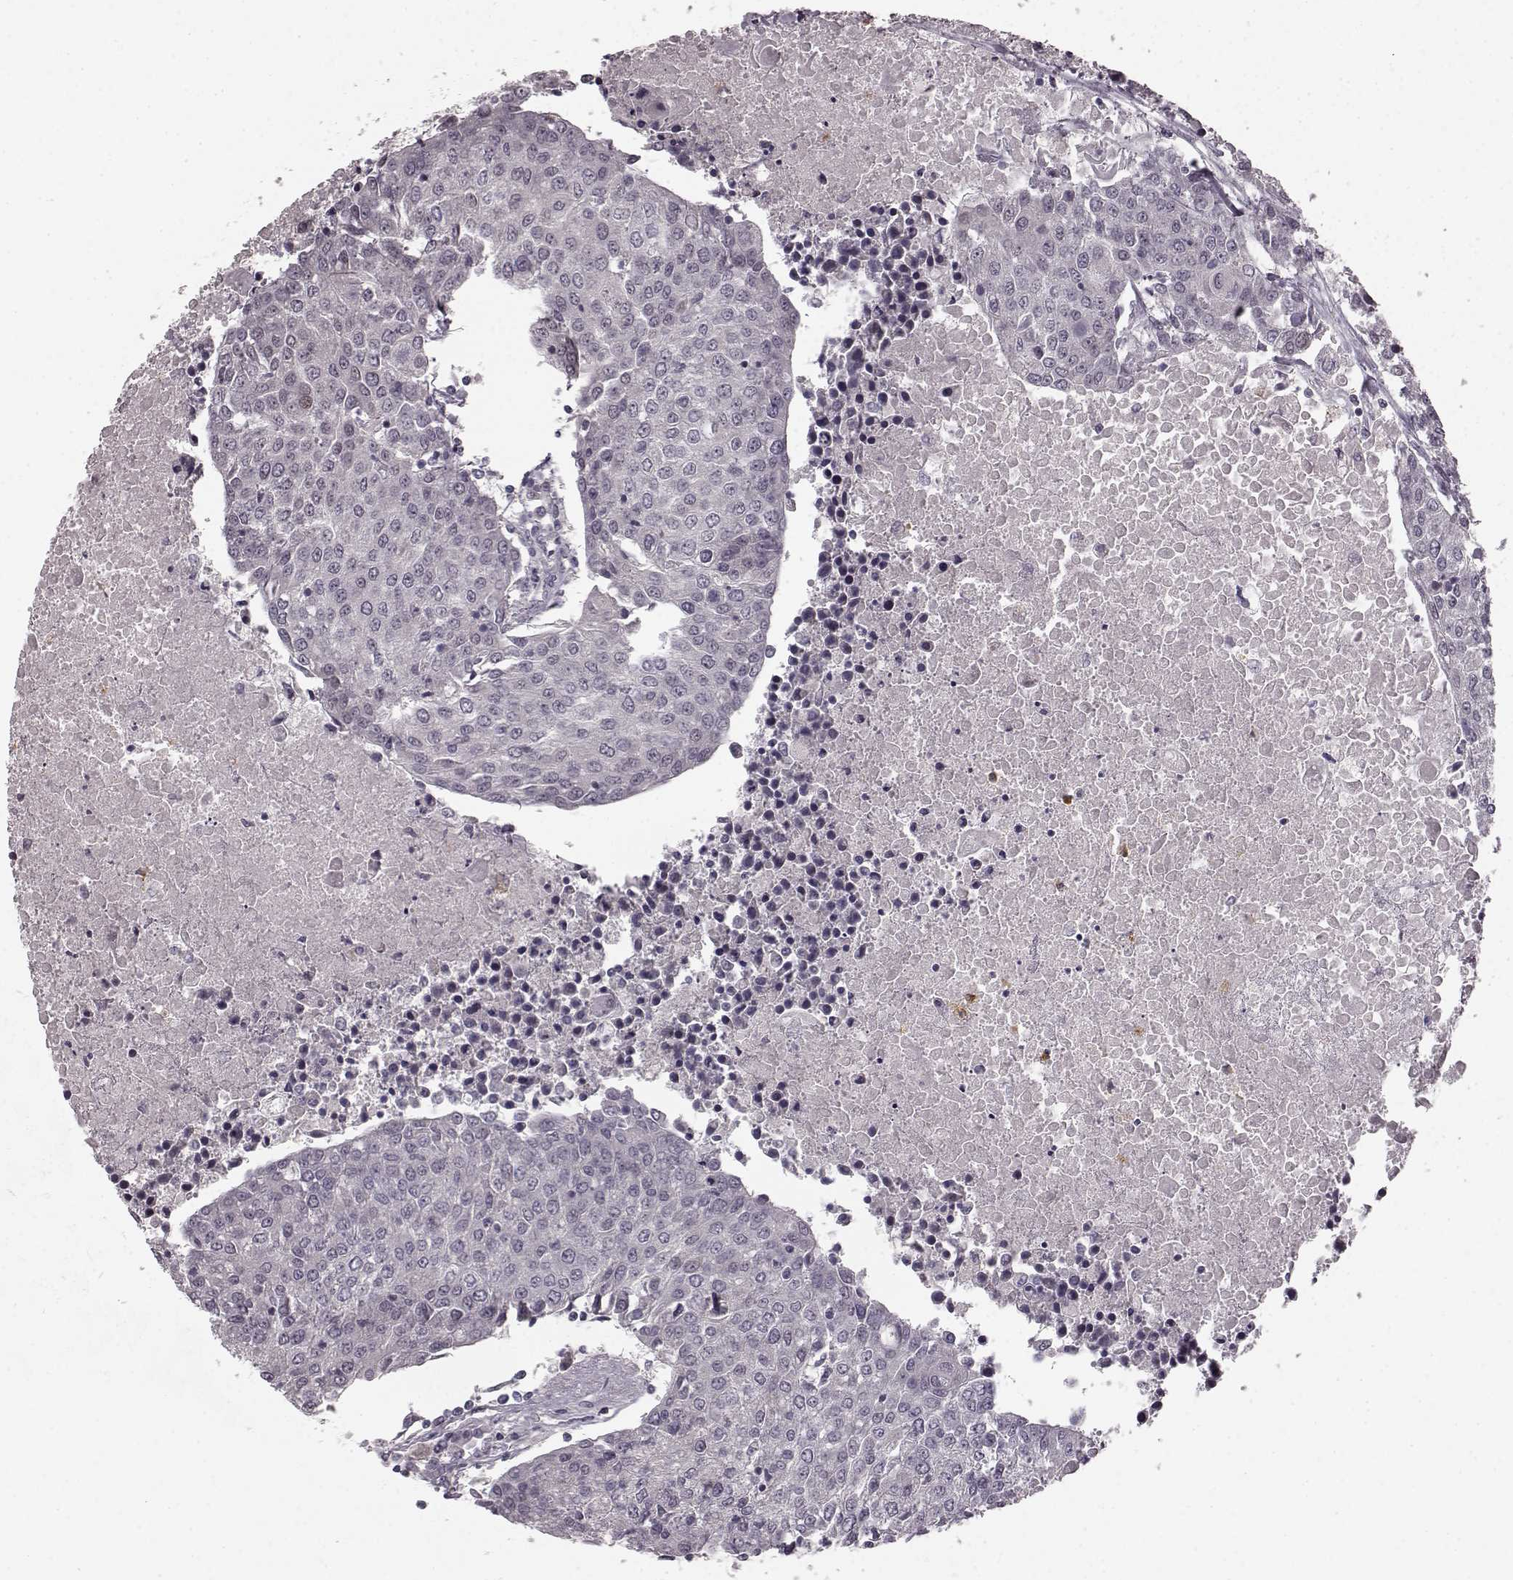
{"staining": {"intensity": "negative", "quantity": "none", "location": "none"}, "tissue": "urothelial cancer", "cell_type": "Tumor cells", "image_type": "cancer", "snomed": [{"axis": "morphology", "description": "Urothelial carcinoma, High grade"}, {"axis": "topography", "description": "Urinary bladder"}], "caption": "The histopathology image reveals no significant expression in tumor cells of urothelial cancer.", "gene": "CHIT1", "patient": {"sex": "female", "age": 85}}